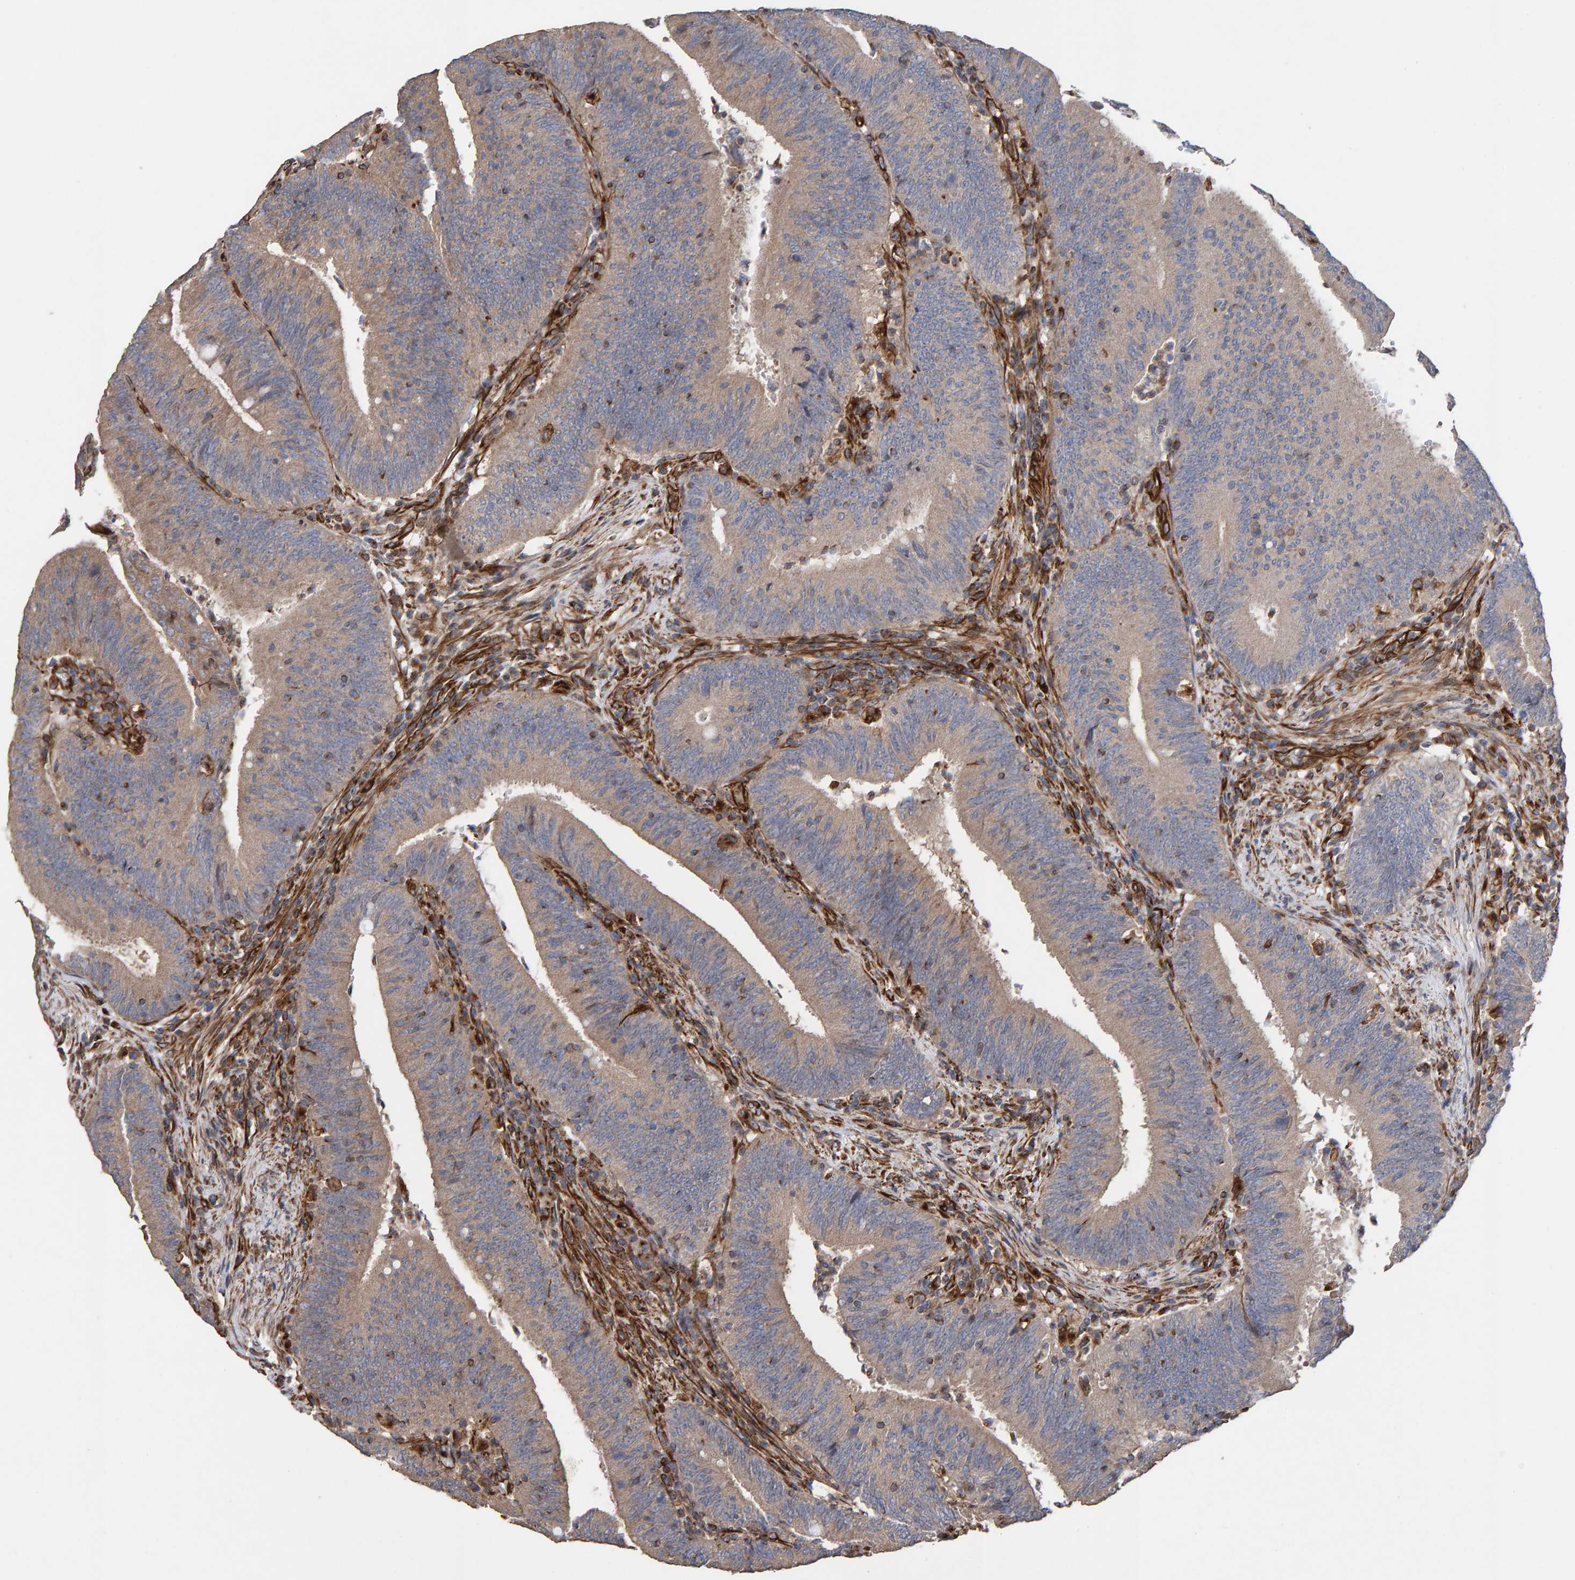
{"staining": {"intensity": "weak", "quantity": ">75%", "location": "cytoplasmic/membranous"}, "tissue": "colorectal cancer", "cell_type": "Tumor cells", "image_type": "cancer", "snomed": [{"axis": "morphology", "description": "Normal tissue, NOS"}, {"axis": "morphology", "description": "Adenocarcinoma, NOS"}, {"axis": "topography", "description": "Rectum"}], "caption": "There is low levels of weak cytoplasmic/membranous positivity in tumor cells of colorectal adenocarcinoma, as demonstrated by immunohistochemical staining (brown color).", "gene": "ZNF347", "patient": {"sex": "female", "age": 66}}